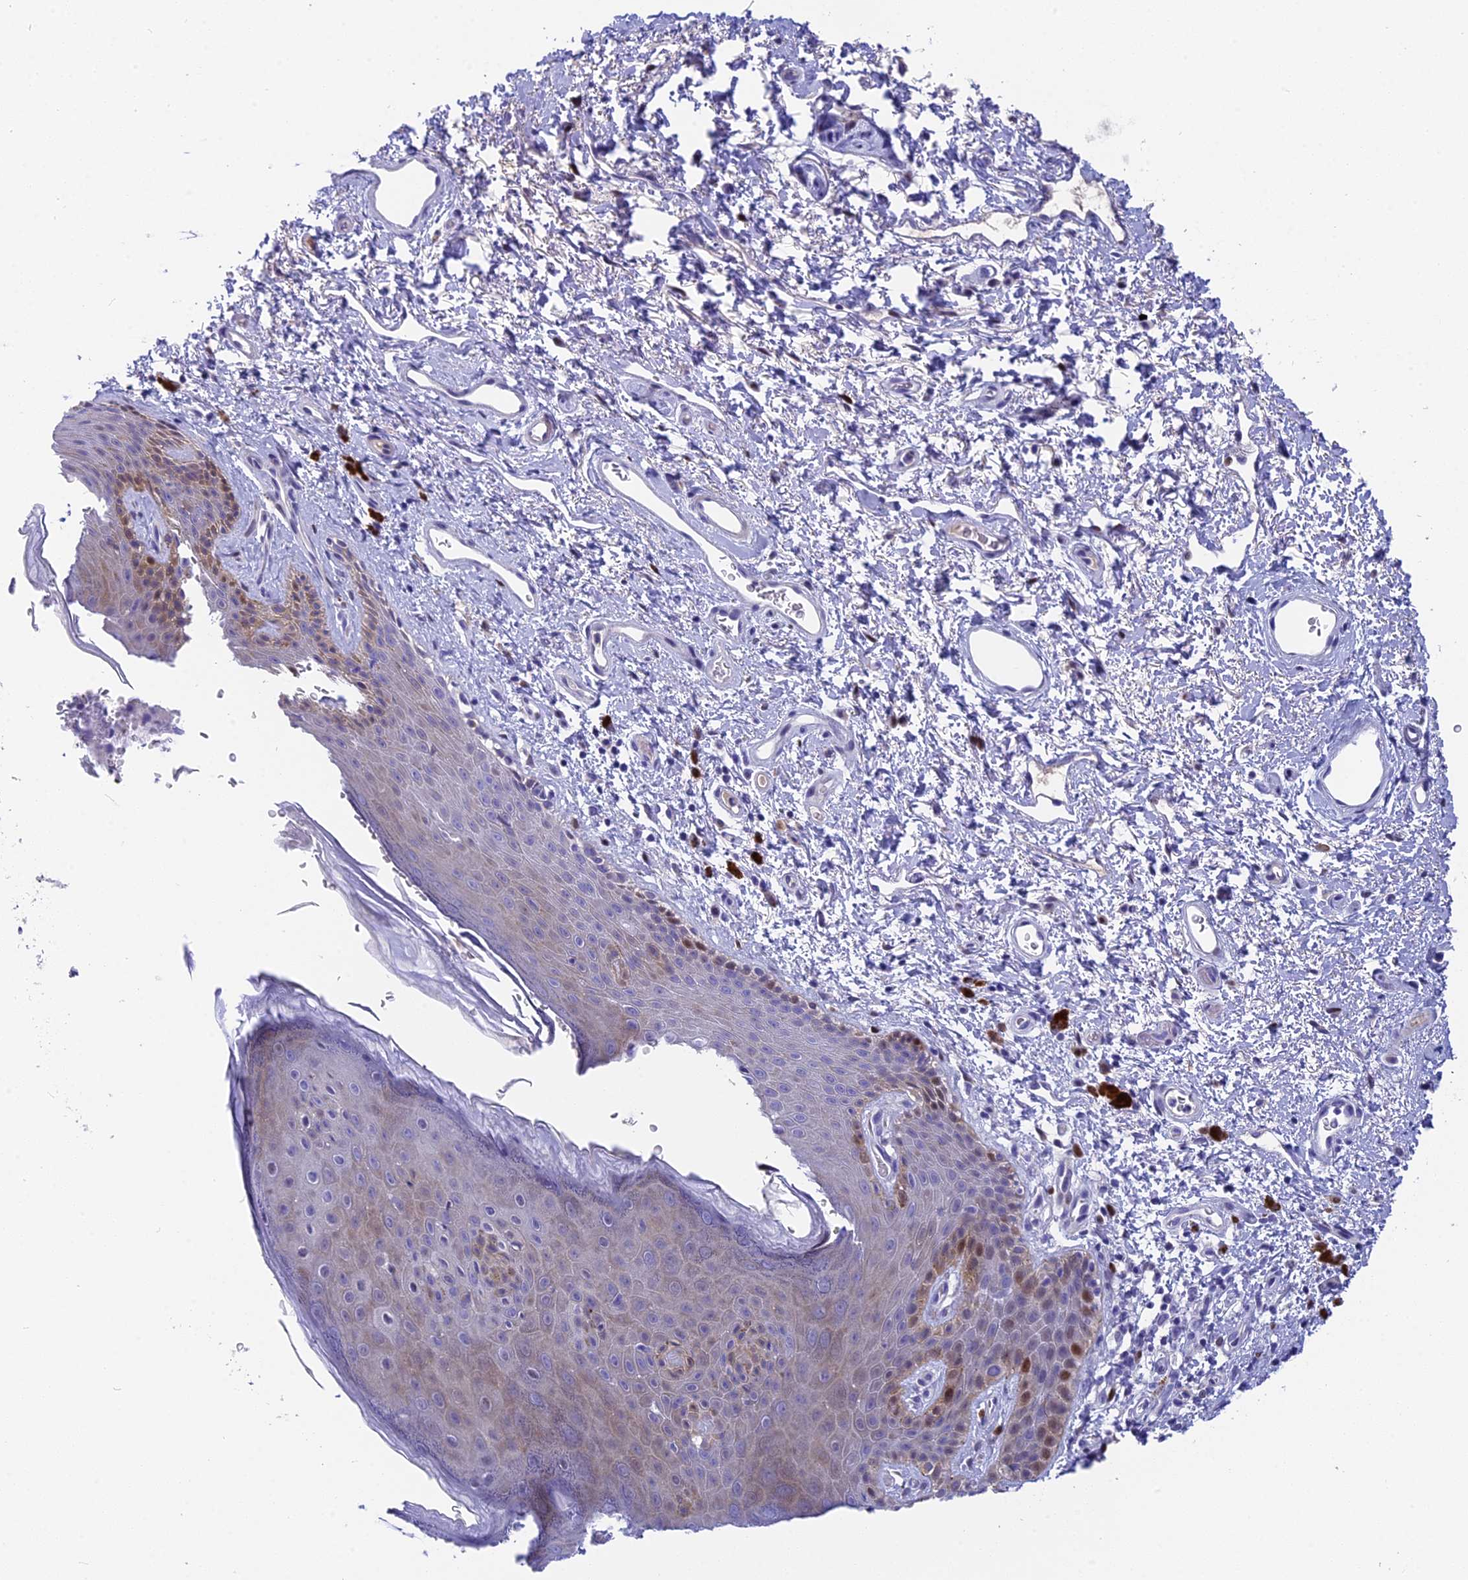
{"staining": {"intensity": "moderate", "quantity": "<25%", "location": "nuclear"}, "tissue": "skin", "cell_type": "Epidermal cells", "image_type": "normal", "snomed": [{"axis": "morphology", "description": "Normal tissue, NOS"}, {"axis": "topography", "description": "Anal"}], "caption": "Epidermal cells demonstrate low levels of moderate nuclear positivity in about <25% of cells in normal skin. Using DAB (3,3'-diaminobenzidine) (brown) and hematoxylin (blue) stains, captured at high magnification using brightfield microscopy.", "gene": "NKPD1", "patient": {"sex": "female", "age": 46}}